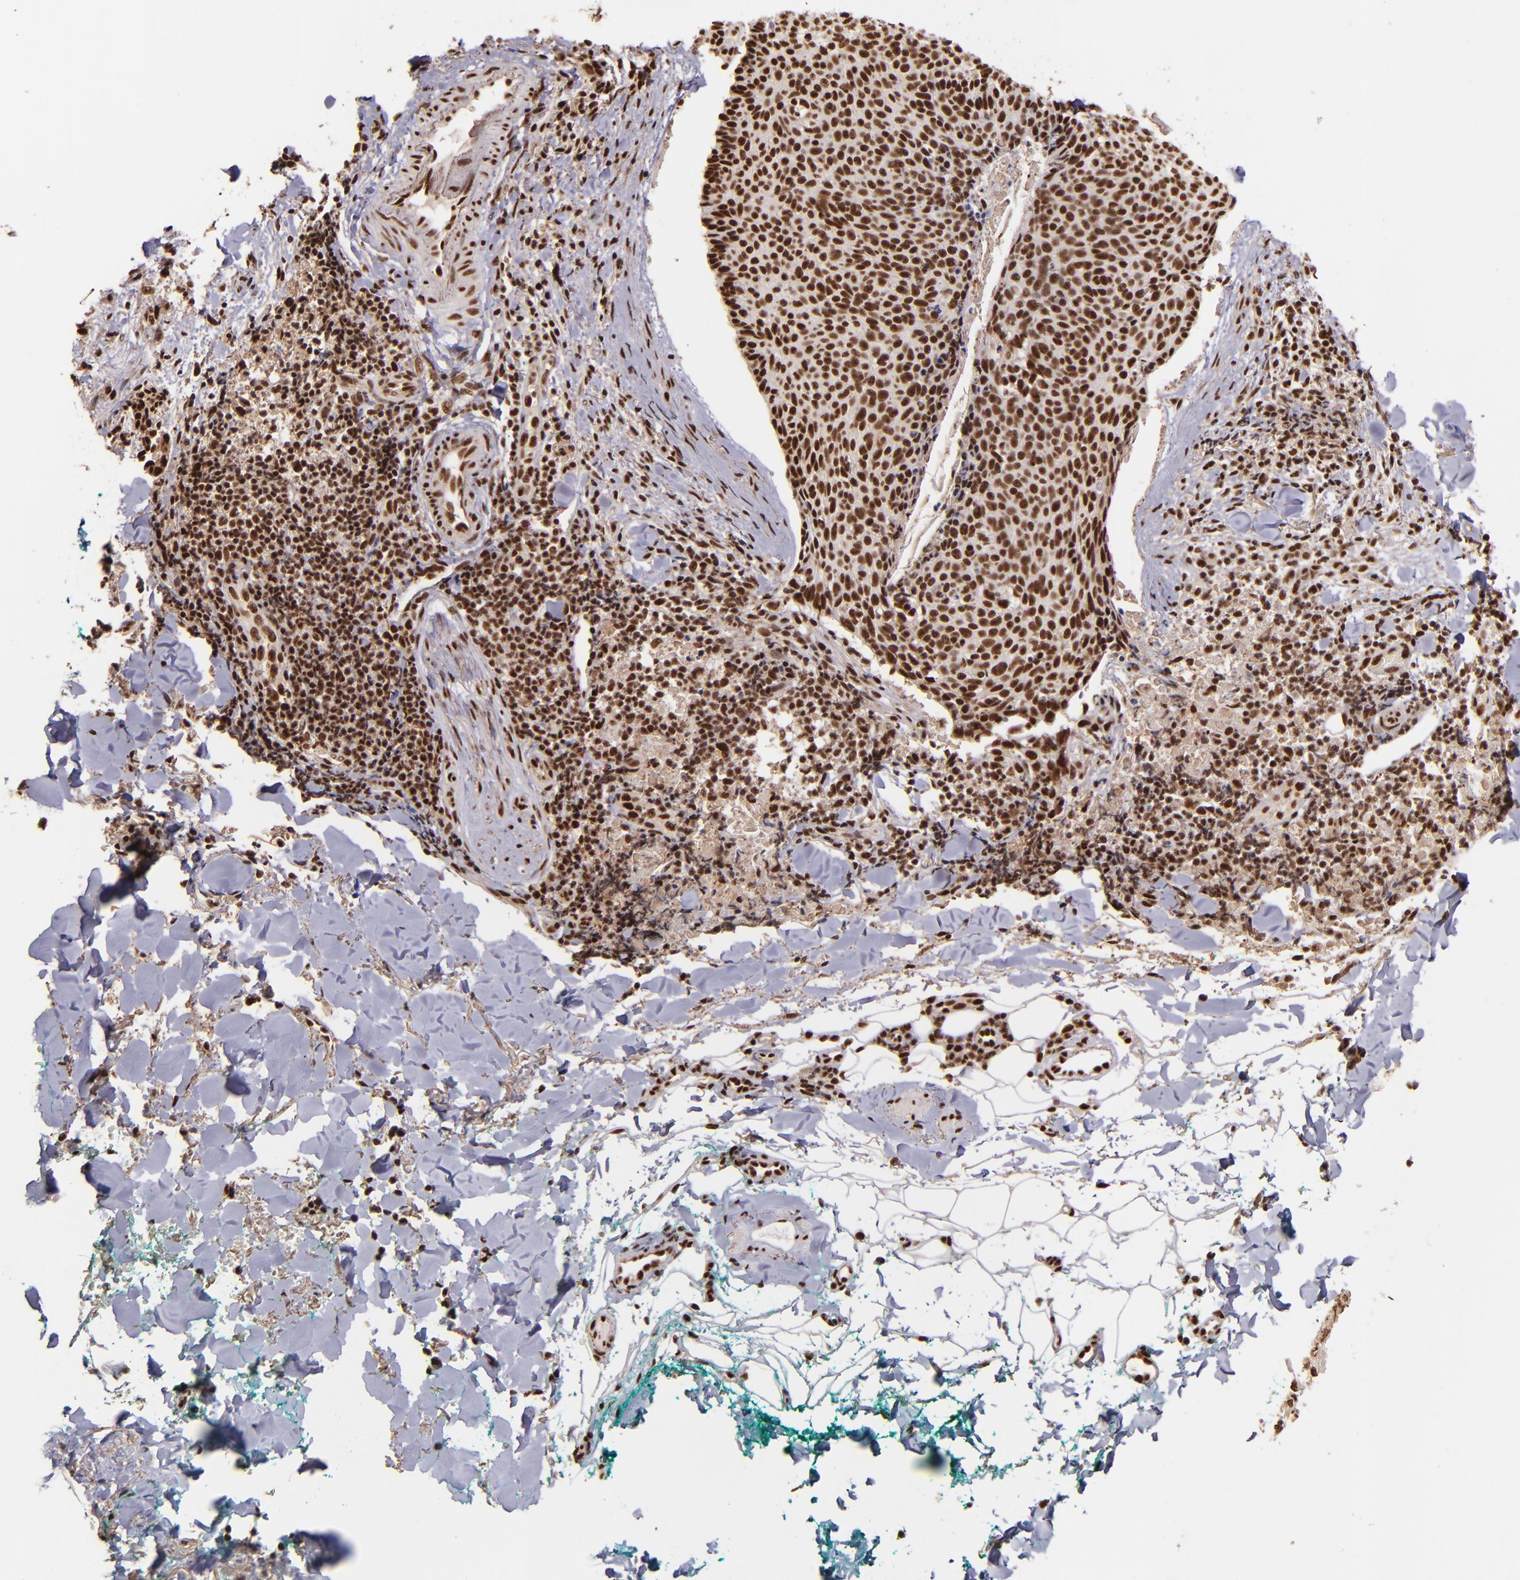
{"staining": {"intensity": "strong", "quantity": ">75%", "location": "nuclear"}, "tissue": "skin cancer", "cell_type": "Tumor cells", "image_type": "cancer", "snomed": [{"axis": "morphology", "description": "Normal tissue, NOS"}, {"axis": "morphology", "description": "Basal cell carcinoma"}, {"axis": "topography", "description": "Skin"}], "caption": "Brown immunohistochemical staining in skin cancer (basal cell carcinoma) shows strong nuclear expression in approximately >75% of tumor cells.", "gene": "PQBP1", "patient": {"sex": "female", "age": 57}}